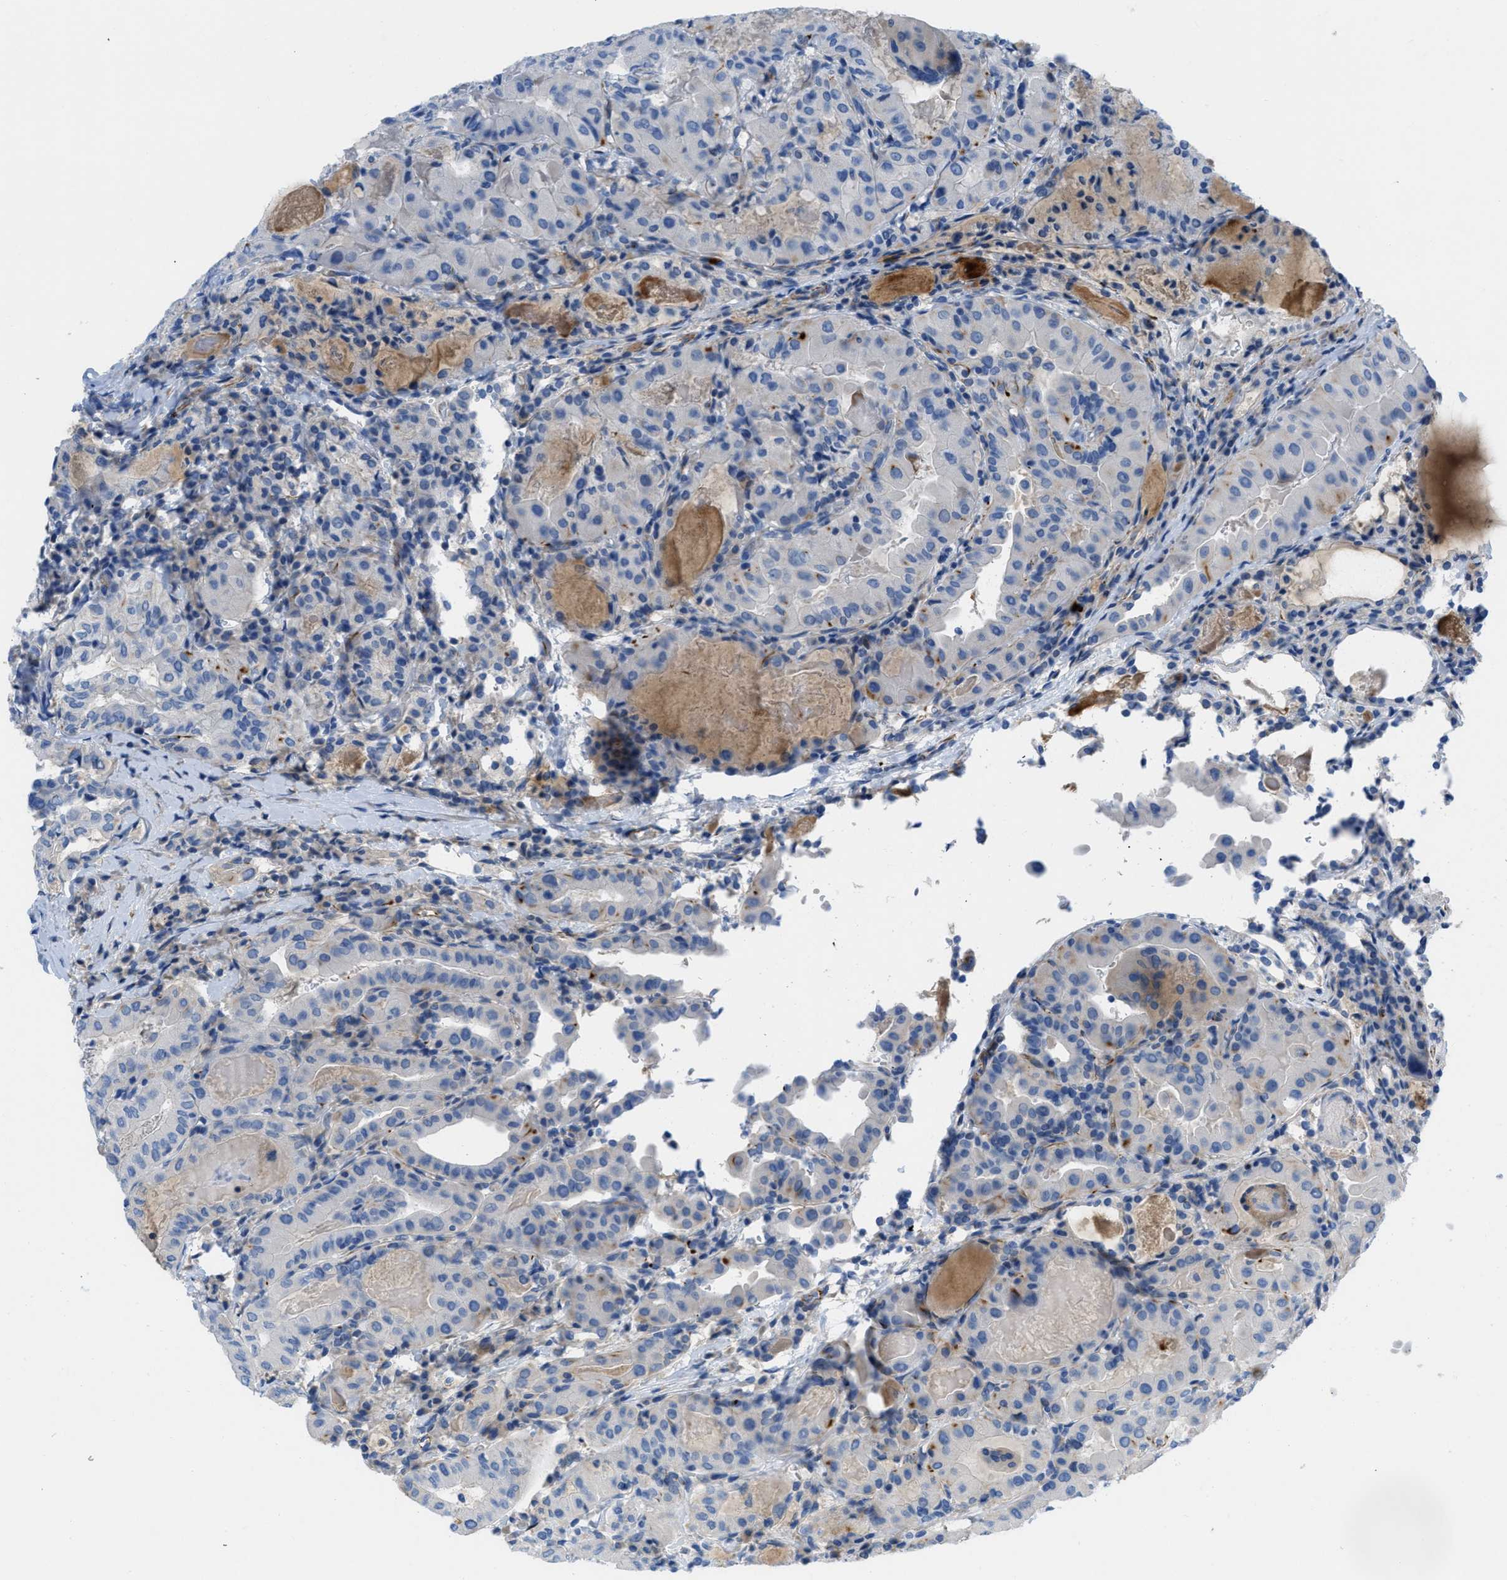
{"staining": {"intensity": "negative", "quantity": "none", "location": "none"}, "tissue": "thyroid cancer", "cell_type": "Tumor cells", "image_type": "cancer", "snomed": [{"axis": "morphology", "description": "Papillary adenocarcinoma, NOS"}, {"axis": "topography", "description": "Thyroid gland"}], "caption": "Immunohistochemistry image of neoplastic tissue: human thyroid papillary adenocarcinoma stained with DAB (3,3'-diaminobenzidine) demonstrates no significant protein positivity in tumor cells.", "gene": "XCR1", "patient": {"sex": "female", "age": 42}}